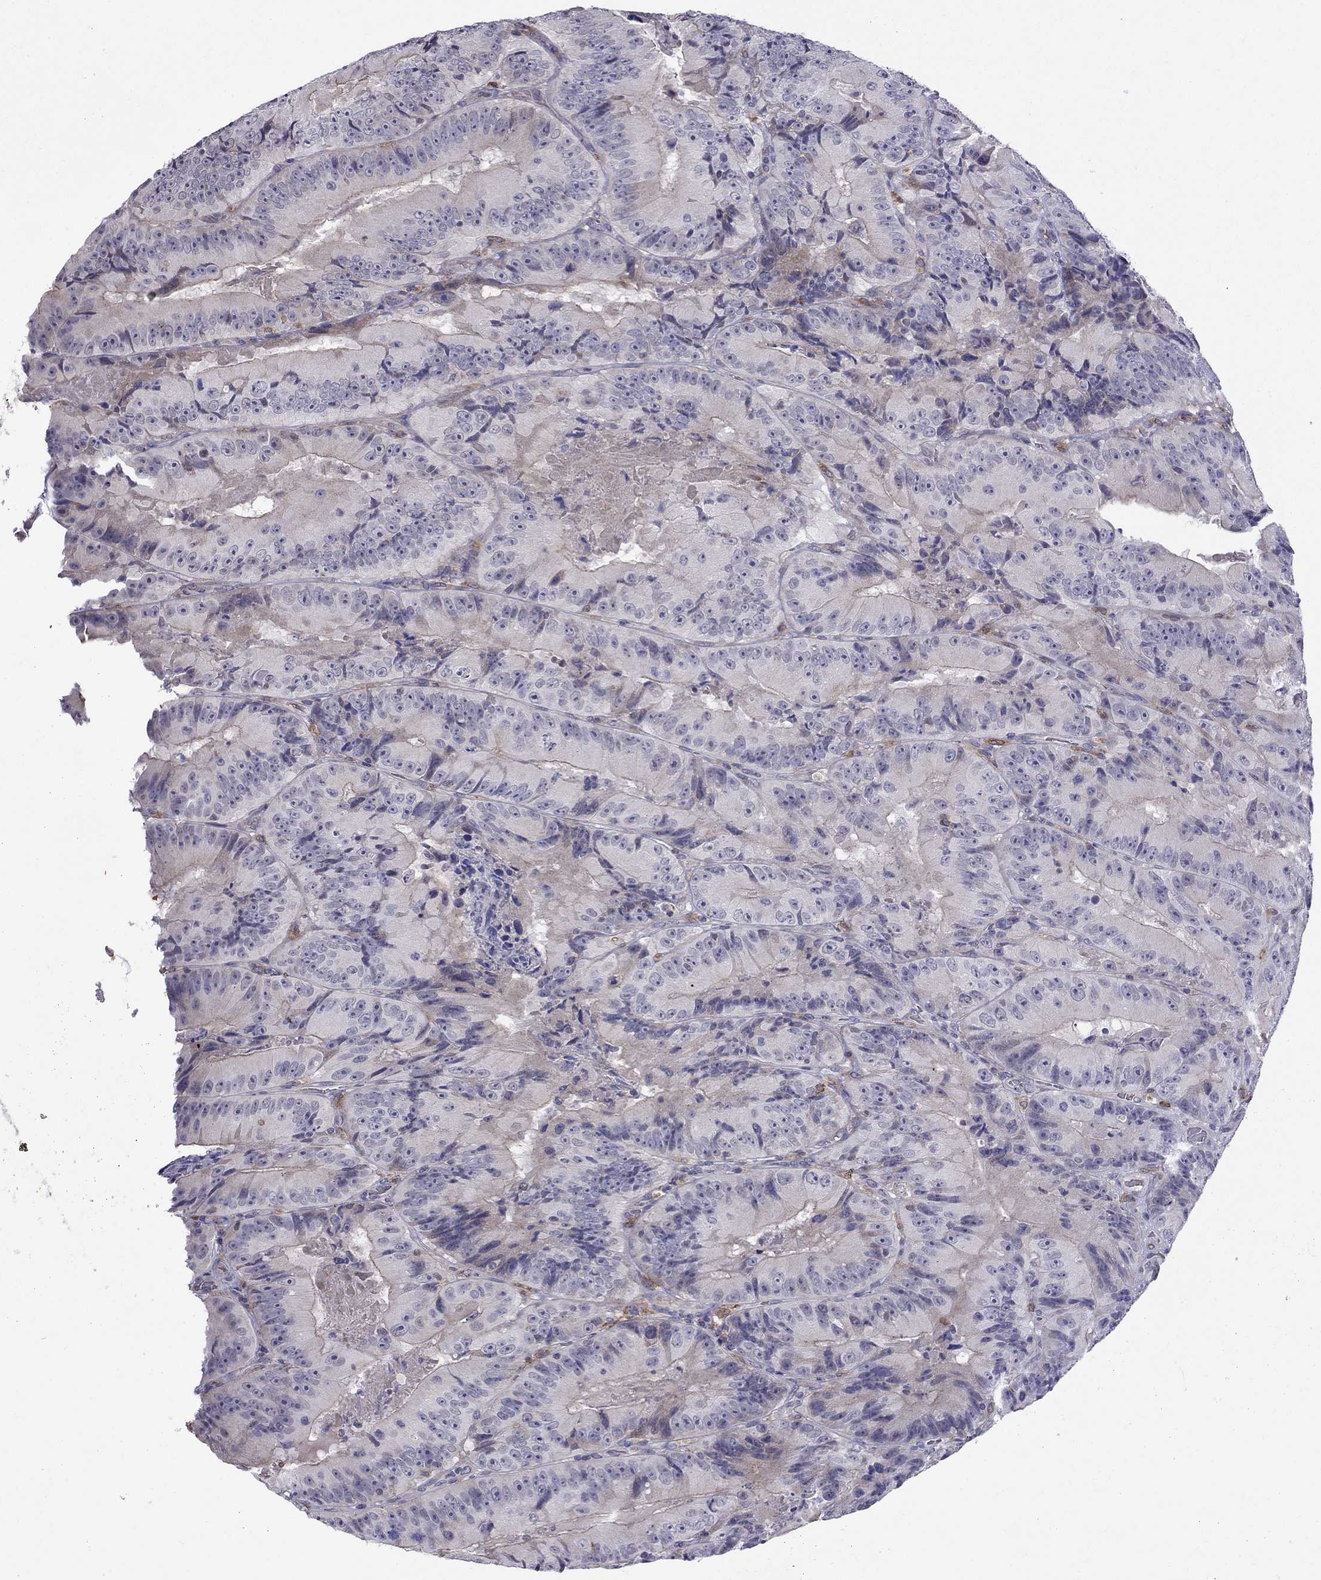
{"staining": {"intensity": "moderate", "quantity": "<25%", "location": "cytoplasmic/membranous"}, "tissue": "colorectal cancer", "cell_type": "Tumor cells", "image_type": "cancer", "snomed": [{"axis": "morphology", "description": "Adenocarcinoma, NOS"}, {"axis": "topography", "description": "Colon"}], "caption": "The photomicrograph reveals staining of colorectal cancer (adenocarcinoma), revealing moderate cytoplasmic/membranous protein expression (brown color) within tumor cells.", "gene": "ADAM28", "patient": {"sex": "female", "age": 86}}